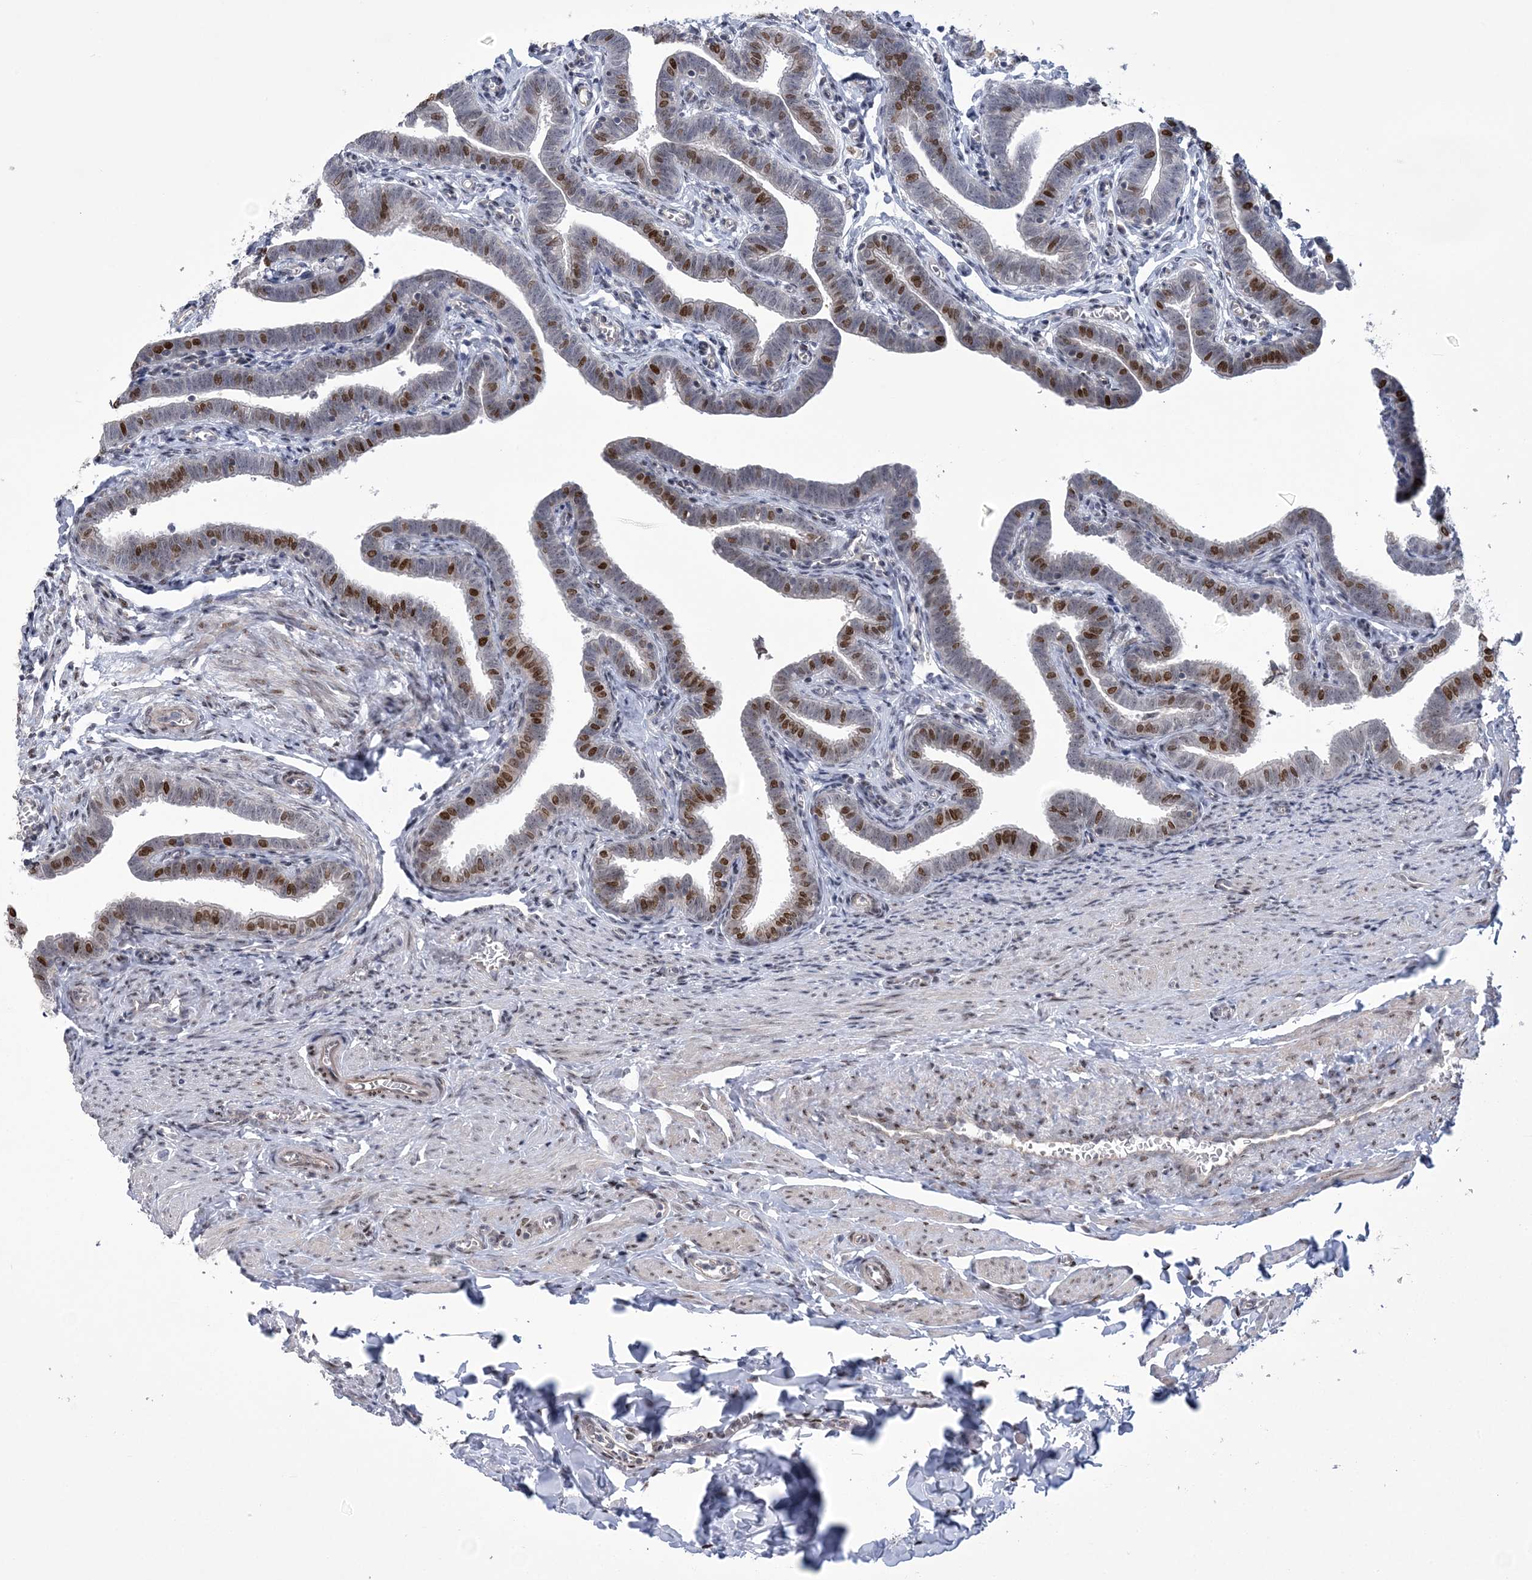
{"staining": {"intensity": "strong", "quantity": "<25%", "location": "nuclear"}, "tissue": "fallopian tube", "cell_type": "Glandular cells", "image_type": "normal", "snomed": [{"axis": "morphology", "description": "Normal tissue, NOS"}, {"axis": "topography", "description": "Fallopian tube"}], "caption": "Human fallopian tube stained for a protein (brown) shows strong nuclear positive positivity in approximately <25% of glandular cells.", "gene": "HOMEZ", "patient": {"sex": "female", "age": 36}}